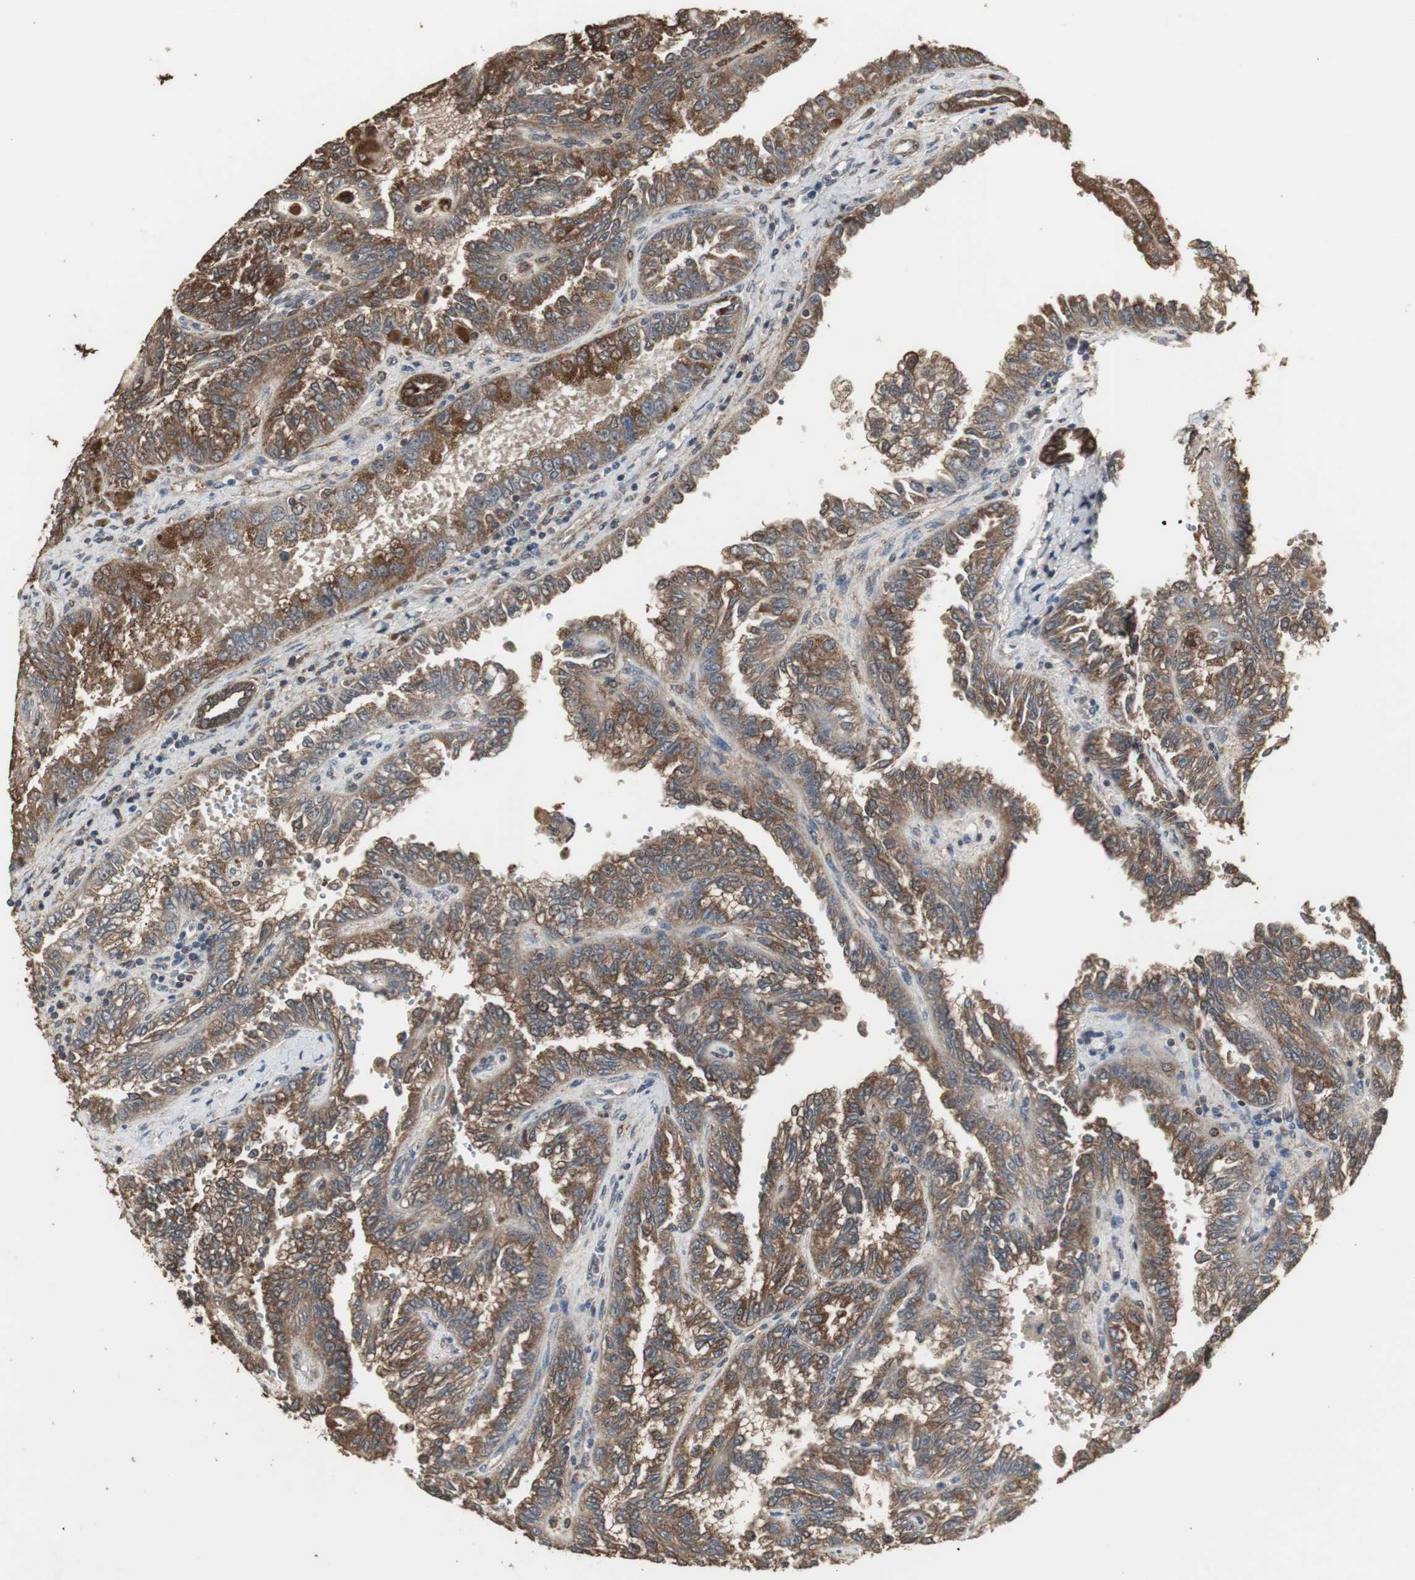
{"staining": {"intensity": "strong", "quantity": ">75%", "location": "cytoplasmic/membranous"}, "tissue": "renal cancer", "cell_type": "Tumor cells", "image_type": "cancer", "snomed": [{"axis": "morphology", "description": "Inflammation, NOS"}, {"axis": "morphology", "description": "Adenocarcinoma, NOS"}, {"axis": "topography", "description": "Kidney"}], "caption": "This photomicrograph reveals renal cancer (adenocarcinoma) stained with IHC to label a protein in brown. The cytoplasmic/membranous of tumor cells show strong positivity for the protein. Nuclei are counter-stained blue.", "gene": "HPRT1", "patient": {"sex": "male", "age": 68}}